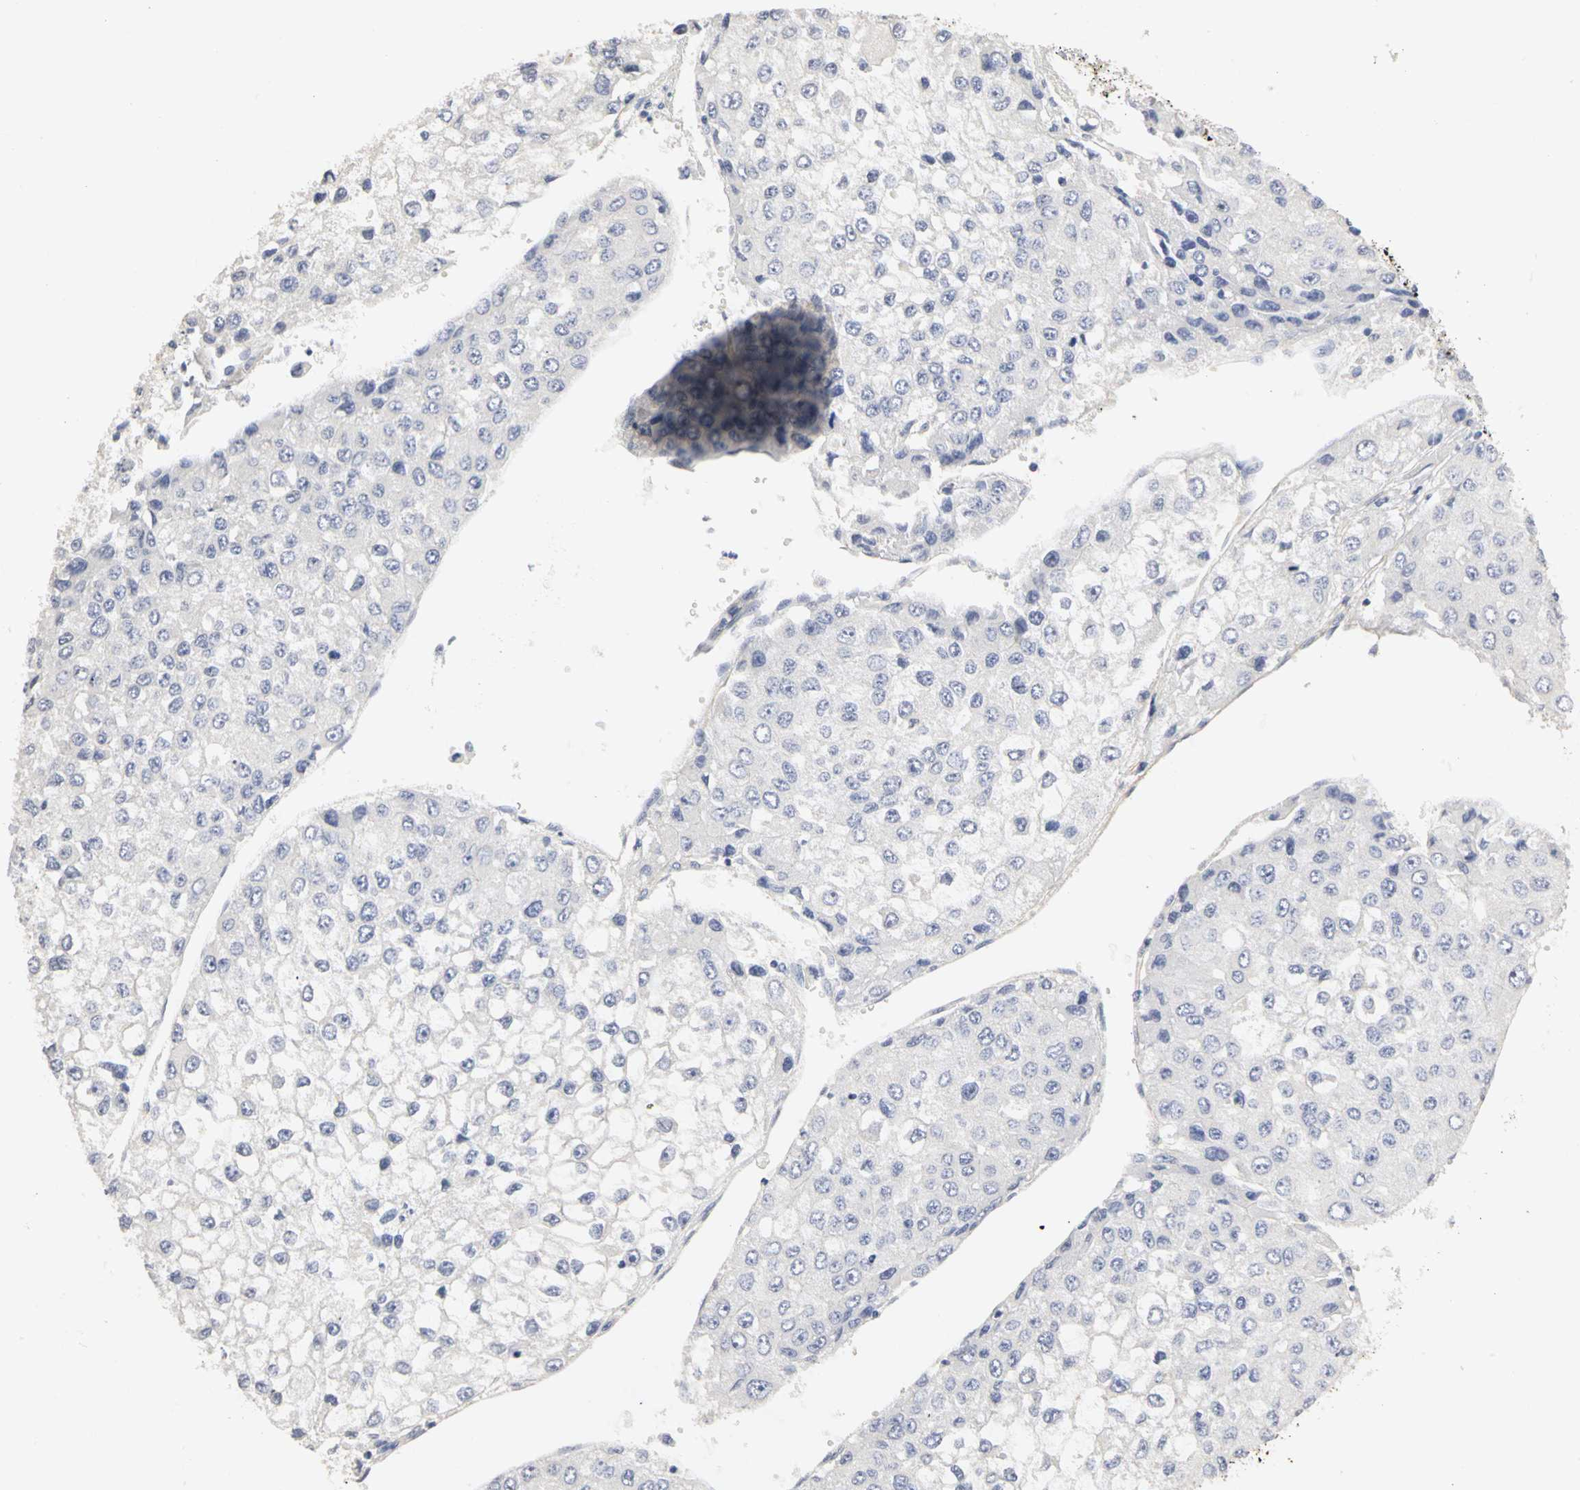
{"staining": {"intensity": "negative", "quantity": "none", "location": "none"}, "tissue": "liver cancer", "cell_type": "Tumor cells", "image_type": "cancer", "snomed": [{"axis": "morphology", "description": "Carcinoma, Hepatocellular, NOS"}, {"axis": "topography", "description": "Liver"}], "caption": "A micrograph of human hepatocellular carcinoma (liver) is negative for staining in tumor cells.", "gene": "PGR", "patient": {"sex": "female", "age": 66}}